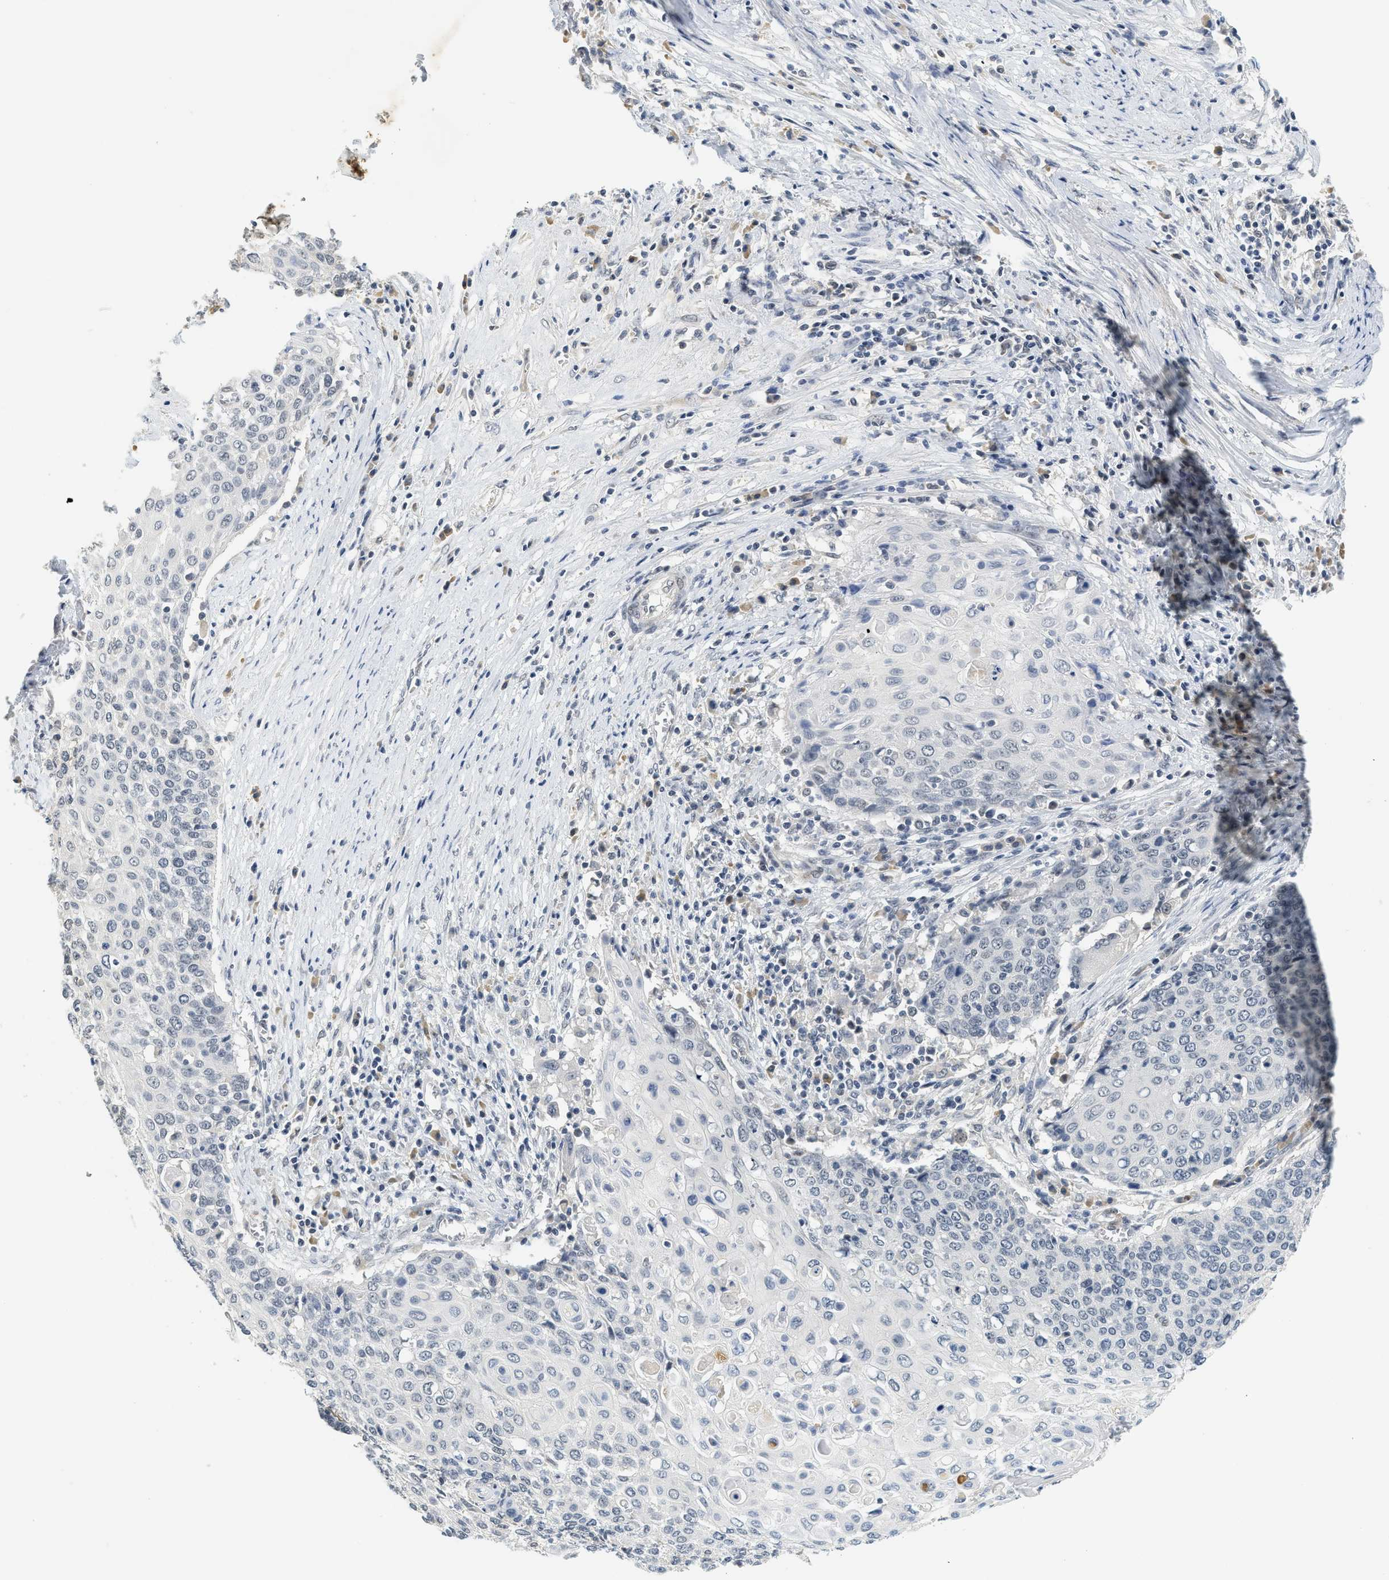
{"staining": {"intensity": "negative", "quantity": "none", "location": "none"}, "tissue": "cervical cancer", "cell_type": "Tumor cells", "image_type": "cancer", "snomed": [{"axis": "morphology", "description": "Squamous cell carcinoma, NOS"}, {"axis": "topography", "description": "Cervix"}], "caption": "This micrograph is of cervical squamous cell carcinoma stained with IHC to label a protein in brown with the nuclei are counter-stained blue. There is no staining in tumor cells.", "gene": "MZF1", "patient": {"sex": "female", "age": 39}}